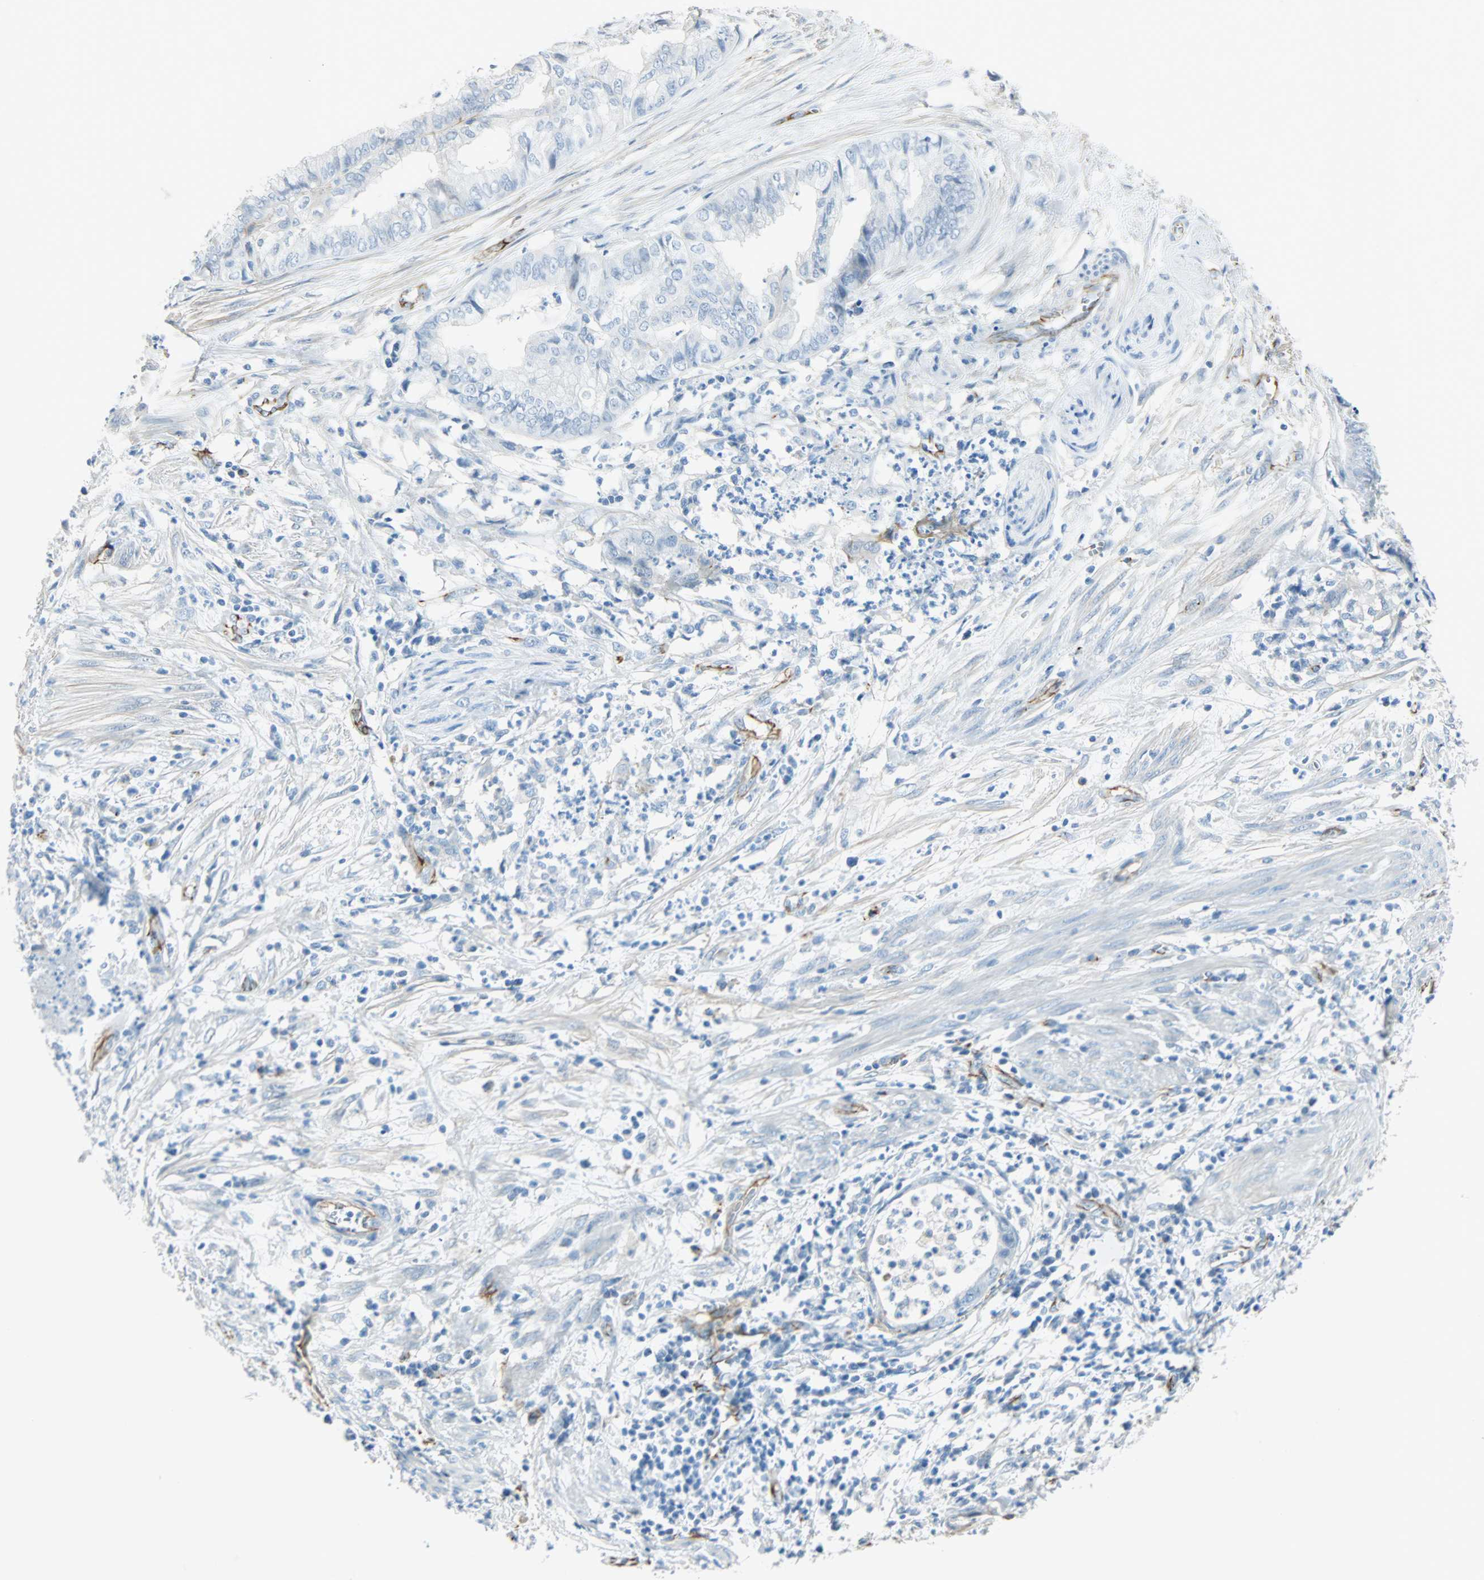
{"staining": {"intensity": "weak", "quantity": "<25%", "location": "cytoplasmic/membranous"}, "tissue": "endometrial cancer", "cell_type": "Tumor cells", "image_type": "cancer", "snomed": [{"axis": "morphology", "description": "Necrosis, NOS"}, {"axis": "morphology", "description": "Adenocarcinoma, NOS"}, {"axis": "topography", "description": "Endometrium"}], "caption": "Immunohistochemistry (IHC) image of neoplastic tissue: human adenocarcinoma (endometrial) stained with DAB shows no significant protein expression in tumor cells.", "gene": "VPS9D1", "patient": {"sex": "female", "age": 79}}